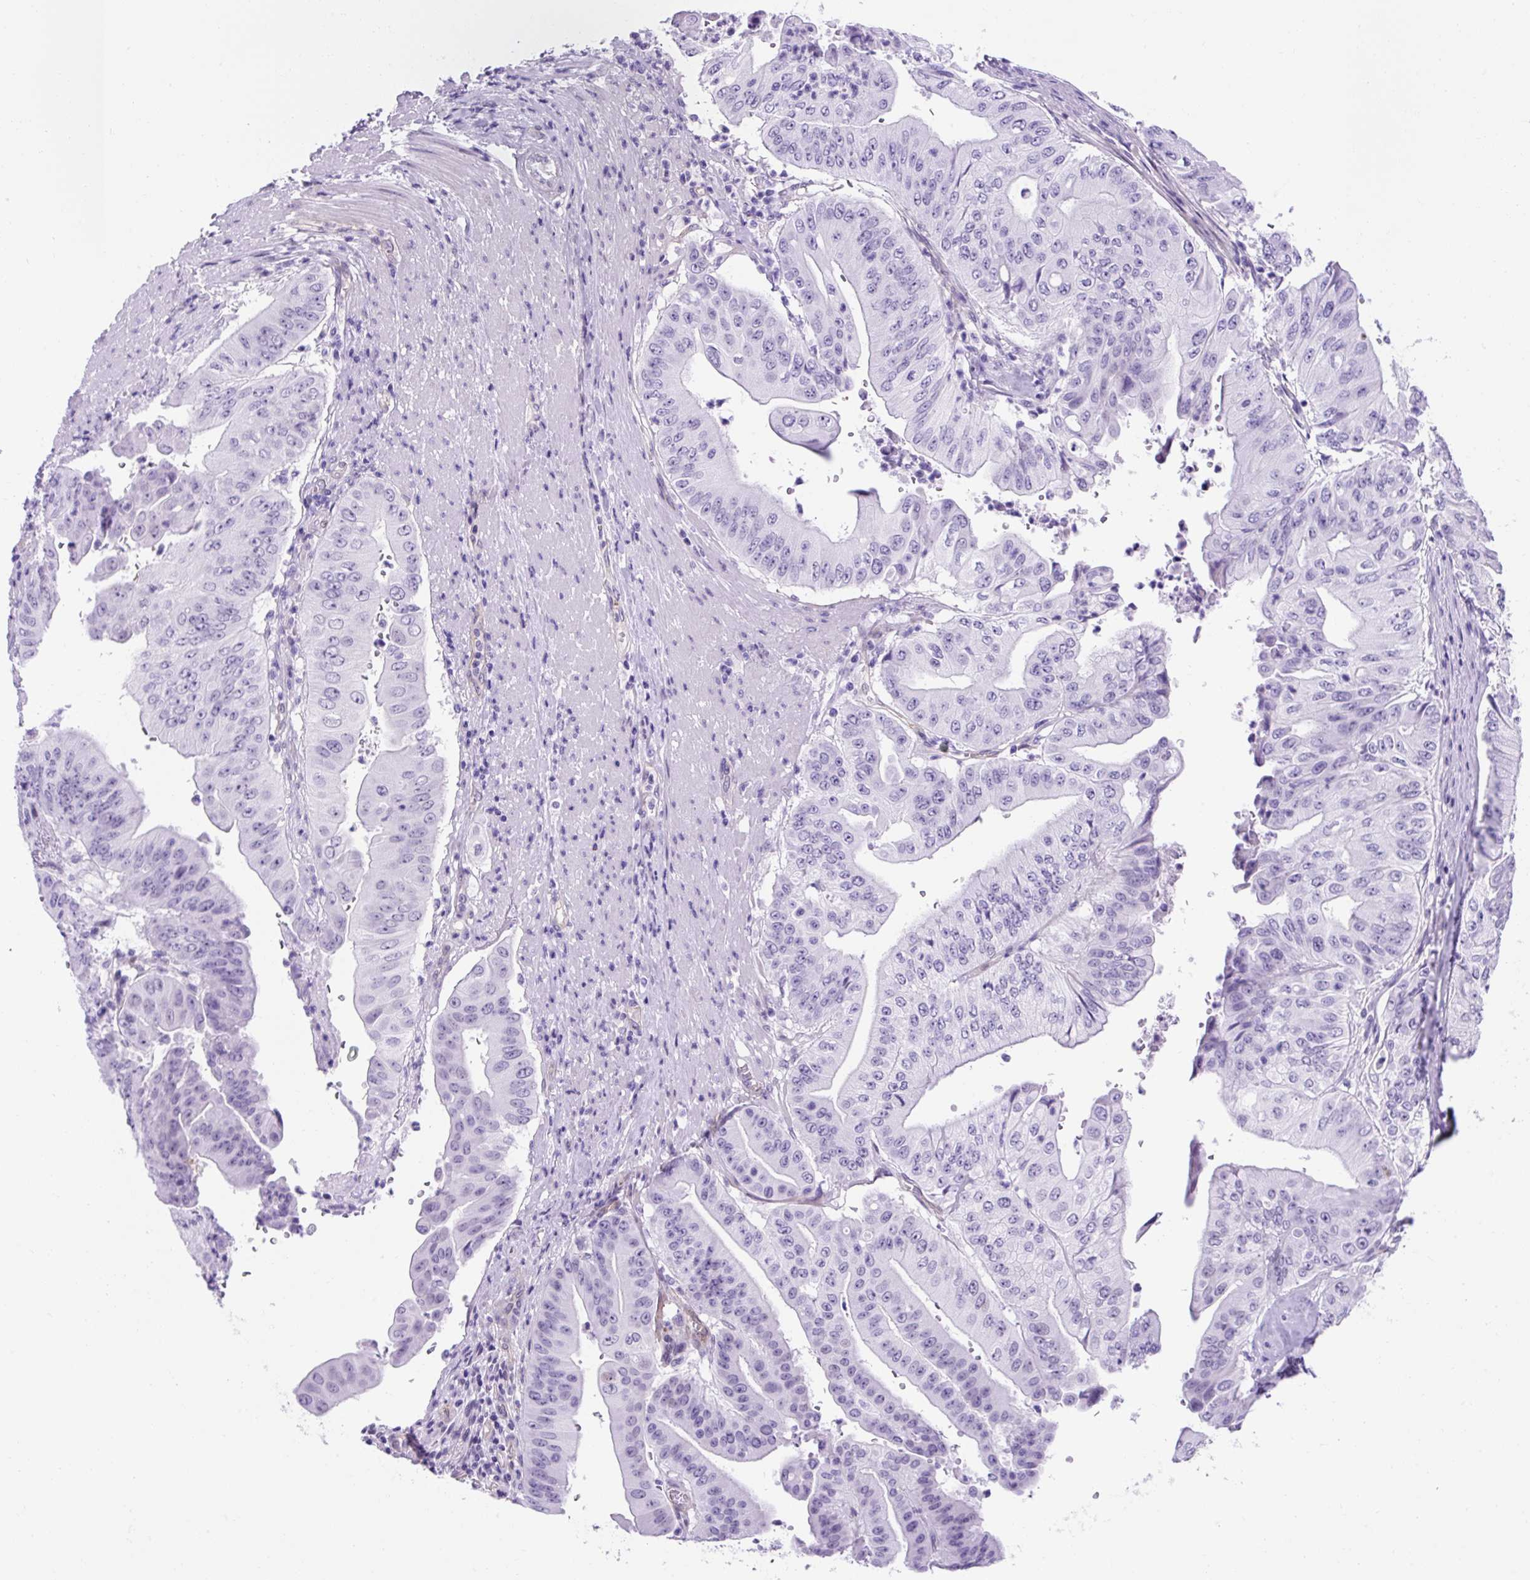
{"staining": {"intensity": "negative", "quantity": "none", "location": "none"}, "tissue": "pancreatic cancer", "cell_type": "Tumor cells", "image_type": "cancer", "snomed": [{"axis": "morphology", "description": "Adenocarcinoma, NOS"}, {"axis": "topography", "description": "Pancreas"}], "caption": "A histopathology image of pancreatic adenocarcinoma stained for a protein demonstrates no brown staining in tumor cells.", "gene": "KRT12", "patient": {"sex": "female", "age": 77}}